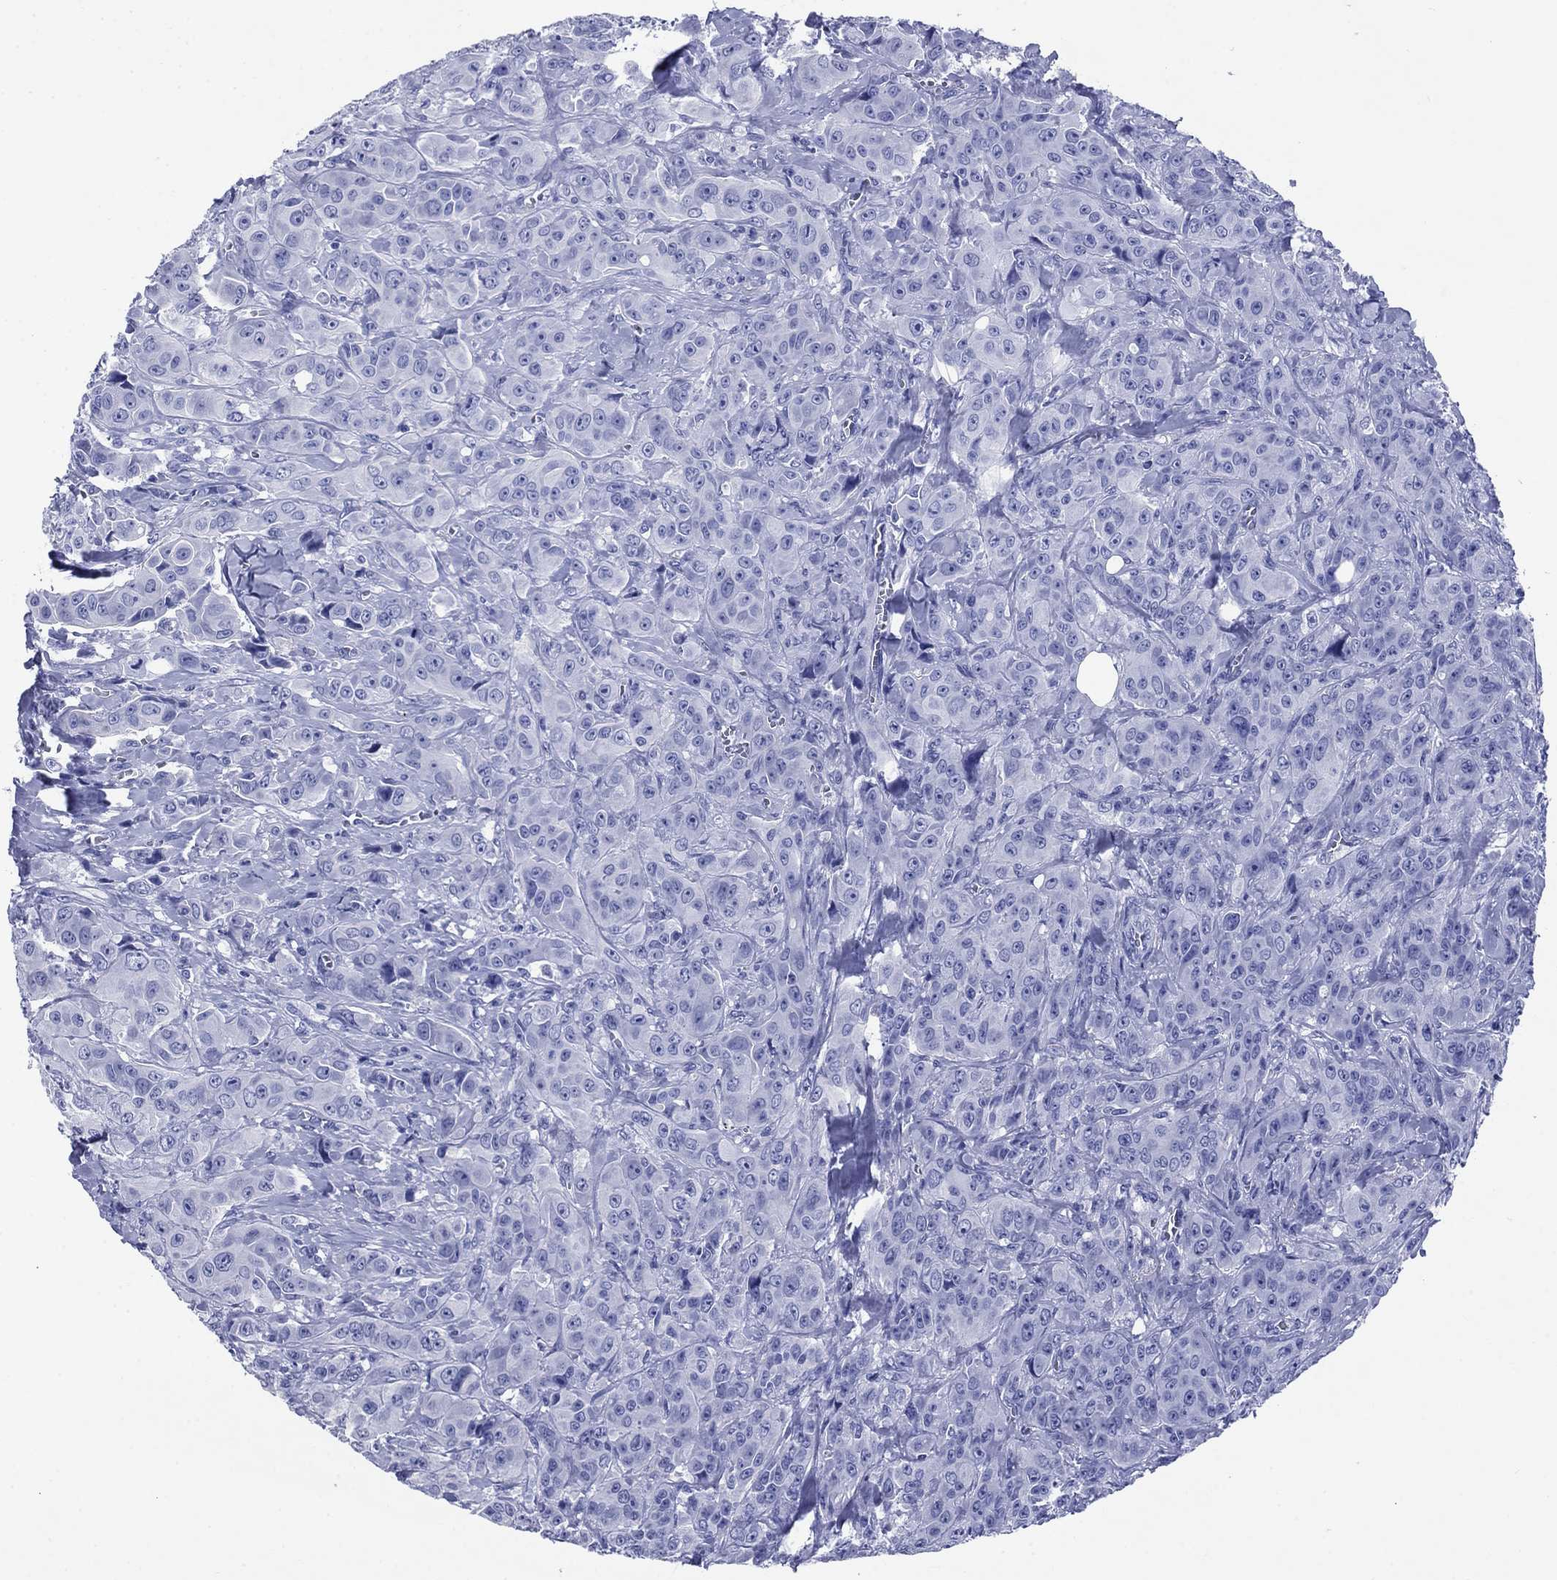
{"staining": {"intensity": "negative", "quantity": "none", "location": "none"}, "tissue": "breast cancer", "cell_type": "Tumor cells", "image_type": "cancer", "snomed": [{"axis": "morphology", "description": "Duct carcinoma"}, {"axis": "topography", "description": "Breast"}], "caption": "A histopathology image of breast cancer stained for a protein exhibits no brown staining in tumor cells. Nuclei are stained in blue.", "gene": "SLC1A2", "patient": {"sex": "female", "age": 43}}